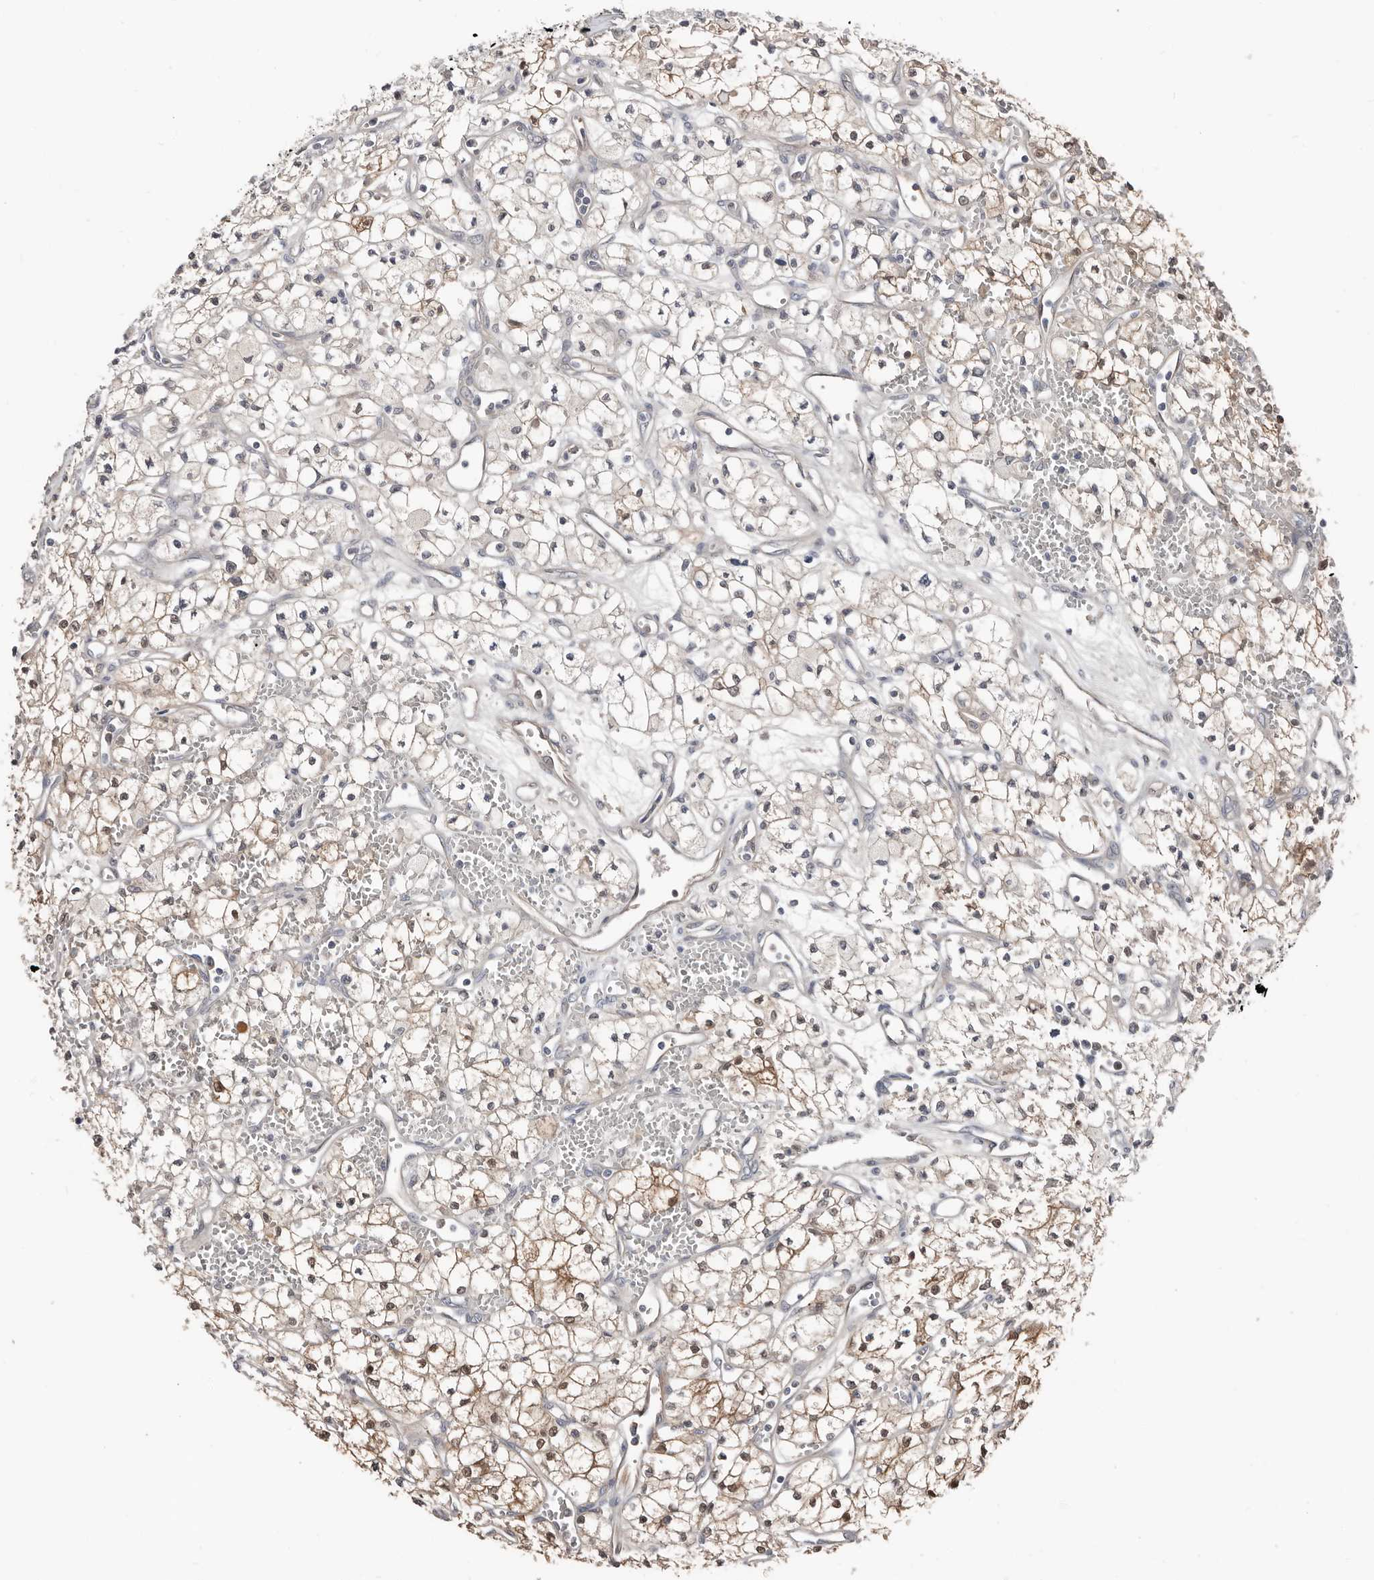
{"staining": {"intensity": "moderate", "quantity": "25%-75%", "location": "cytoplasmic/membranous"}, "tissue": "renal cancer", "cell_type": "Tumor cells", "image_type": "cancer", "snomed": [{"axis": "morphology", "description": "Adenocarcinoma, NOS"}, {"axis": "topography", "description": "Kidney"}], "caption": "Renal cancer stained for a protein (brown) reveals moderate cytoplasmic/membranous positive expression in about 25%-75% of tumor cells.", "gene": "ASRGL1", "patient": {"sex": "male", "age": 59}}